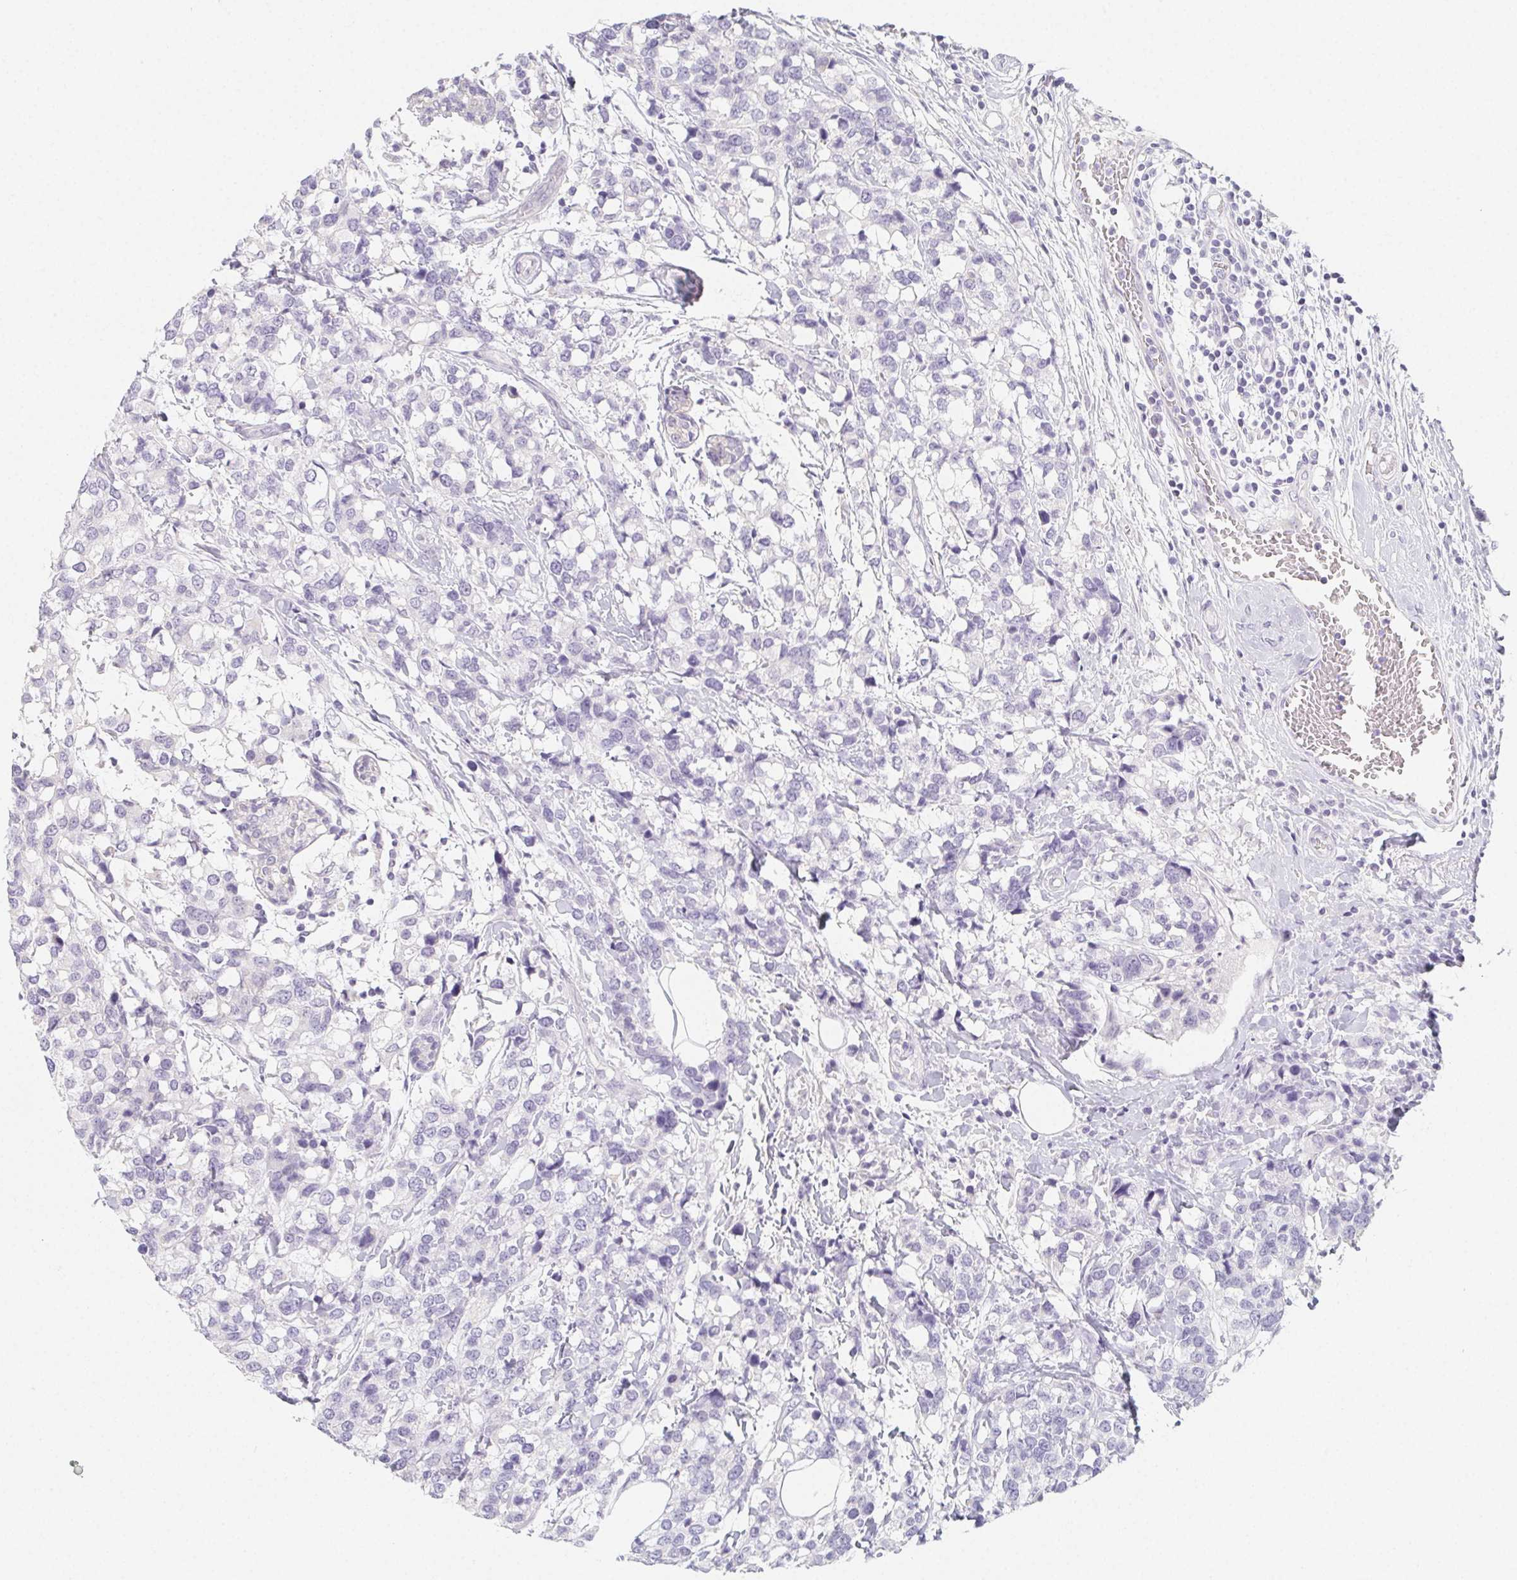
{"staining": {"intensity": "negative", "quantity": "none", "location": "none"}, "tissue": "breast cancer", "cell_type": "Tumor cells", "image_type": "cancer", "snomed": [{"axis": "morphology", "description": "Lobular carcinoma"}, {"axis": "topography", "description": "Breast"}], "caption": "Immunohistochemistry histopathology image of human breast lobular carcinoma stained for a protein (brown), which exhibits no expression in tumor cells.", "gene": "GLIPR1L1", "patient": {"sex": "female", "age": 59}}